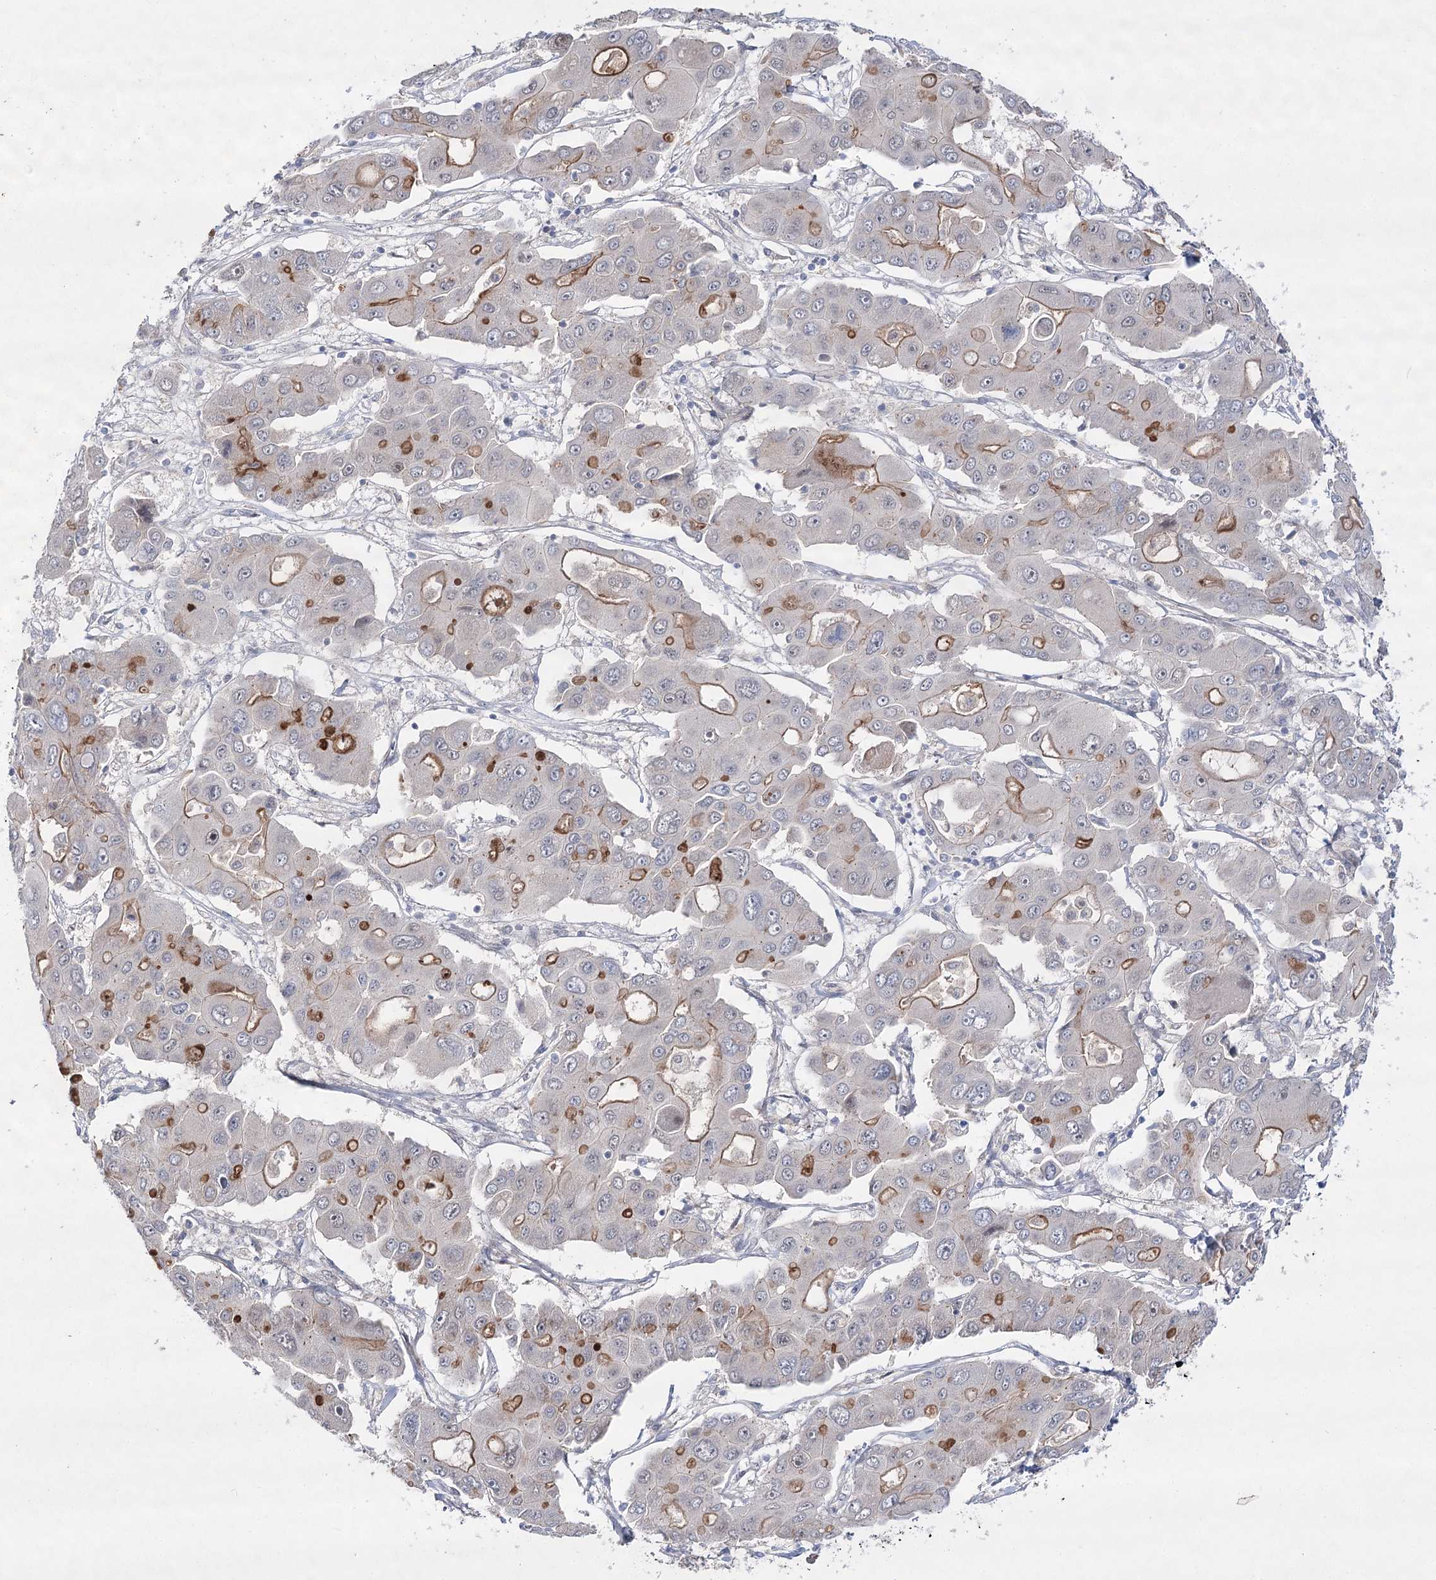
{"staining": {"intensity": "moderate", "quantity": "<25%", "location": "cytoplasmic/membranous"}, "tissue": "liver cancer", "cell_type": "Tumor cells", "image_type": "cancer", "snomed": [{"axis": "morphology", "description": "Cholangiocarcinoma"}, {"axis": "topography", "description": "Liver"}], "caption": "The immunohistochemical stain labels moderate cytoplasmic/membranous staining in tumor cells of liver cancer (cholangiocarcinoma) tissue.", "gene": "ARHGAP32", "patient": {"sex": "male", "age": 67}}